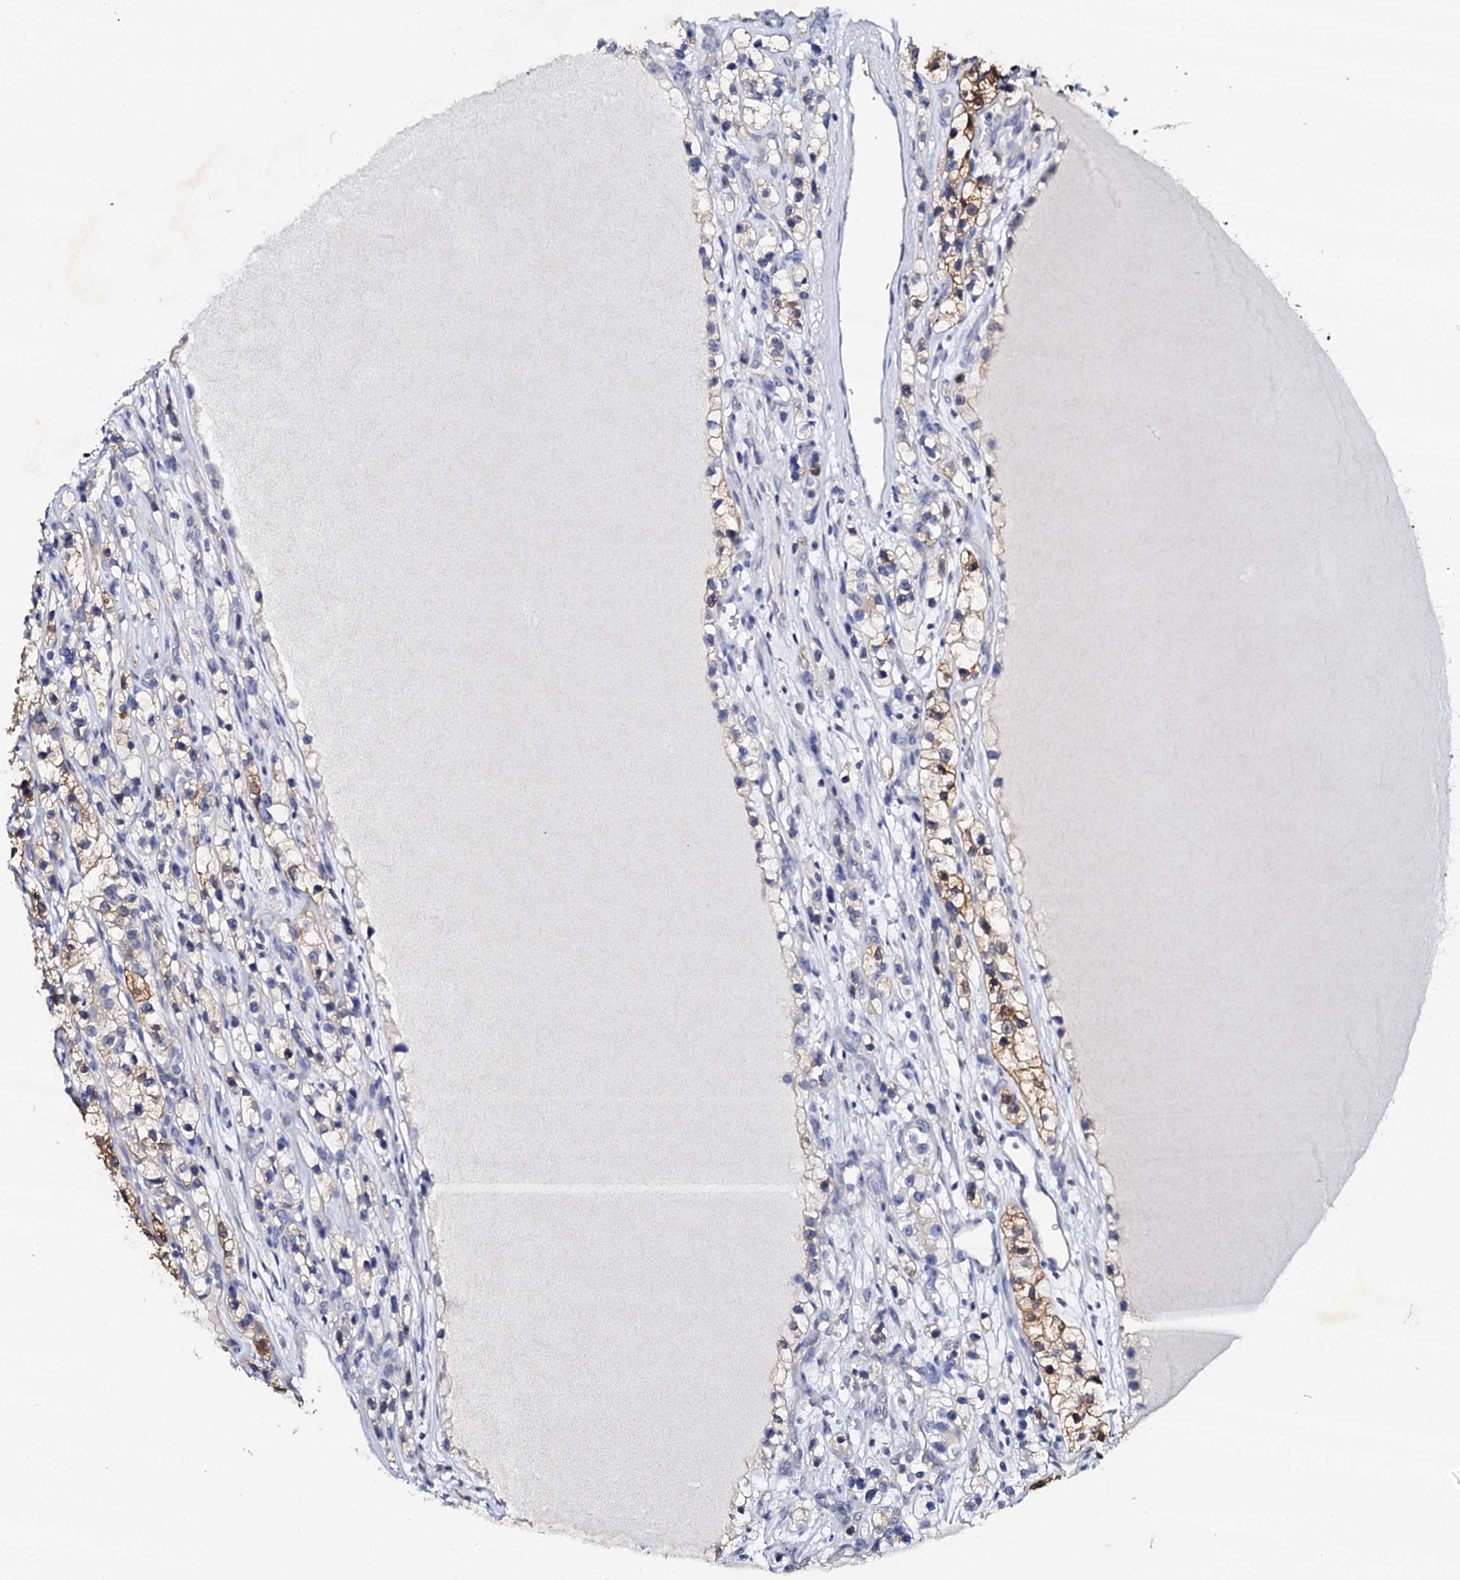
{"staining": {"intensity": "moderate", "quantity": "<25%", "location": "cytoplasmic/membranous"}, "tissue": "renal cancer", "cell_type": "Tumor cells", "image_type": "cancer", "snomed": [{"axis": "morphology", "description": "Adenocarcinoma, NOS"}, {"axis": "topography", "description": "Kidney"}], "caption": "A low amount of moderate cytoplasmic/membranous expression is identified in approximately <25% of tumor cells in renal adenocarcinoma tissue. (IHC, brightfield microscopy, high magnification).", "gene": "NAA16", "patient": {"sex": "female", "age": 57}}